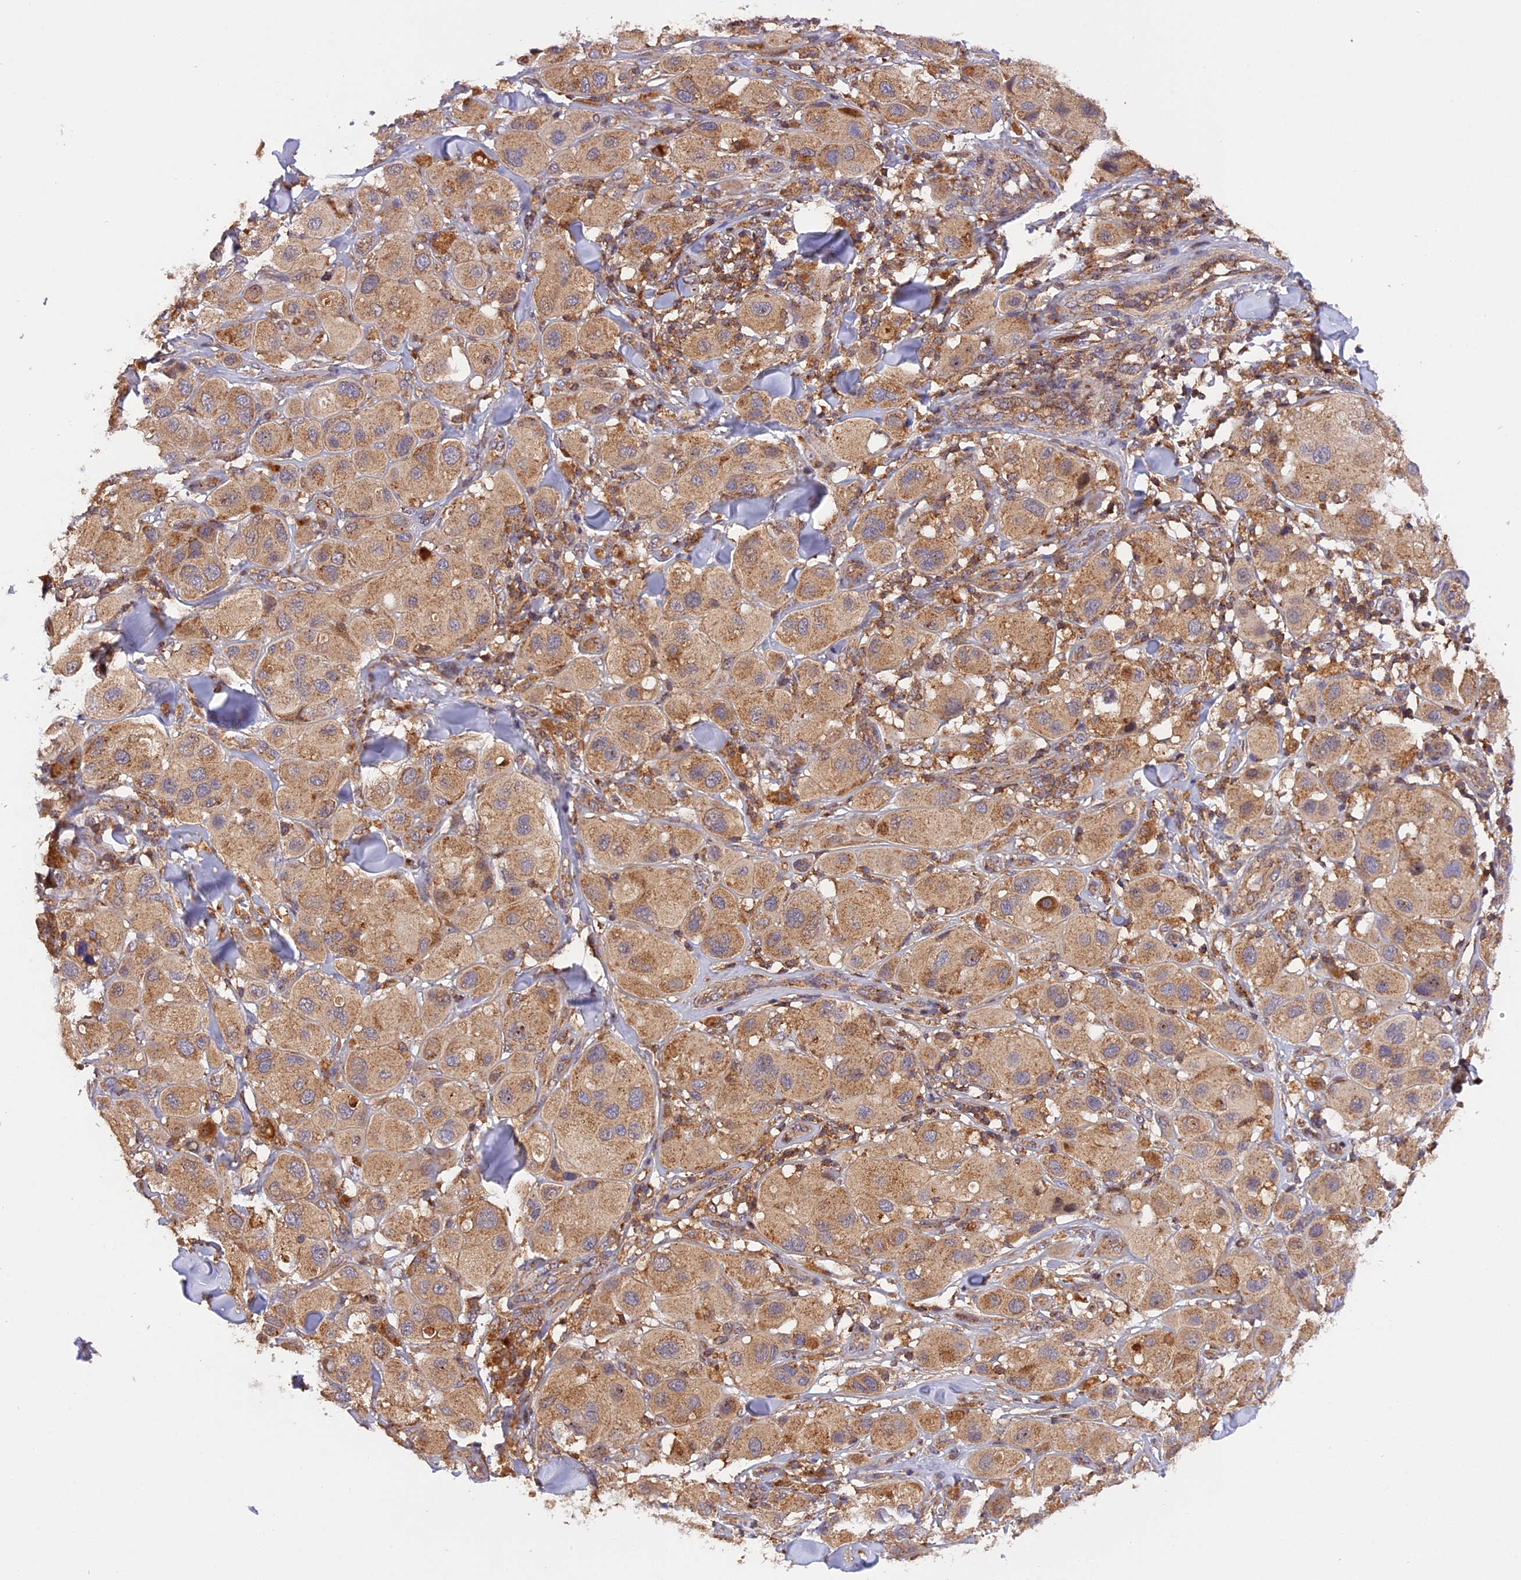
{"staining": {"intensity": "moderate", "quantity": "25%-75%", "location": "cytoplasmic/membranous"}, "tissue": "melanoma", "cell_type": "Tumor cells", "image_type": "cancer", "snomed": [{"axis": "morphology", "description": "Malignant melanoma, Metastatic site"}, {"axis": "topography", "description": "Skin"}], "caption": "There is medium levels of moderate cytoplasmic/membranous expression in tumor cells of malignant melanoma (metastatic site), as demonstrated by immunohistochemical staining (brown color).", "gene": "PEX3", "patient": {"sex": "male", "age": 41}}